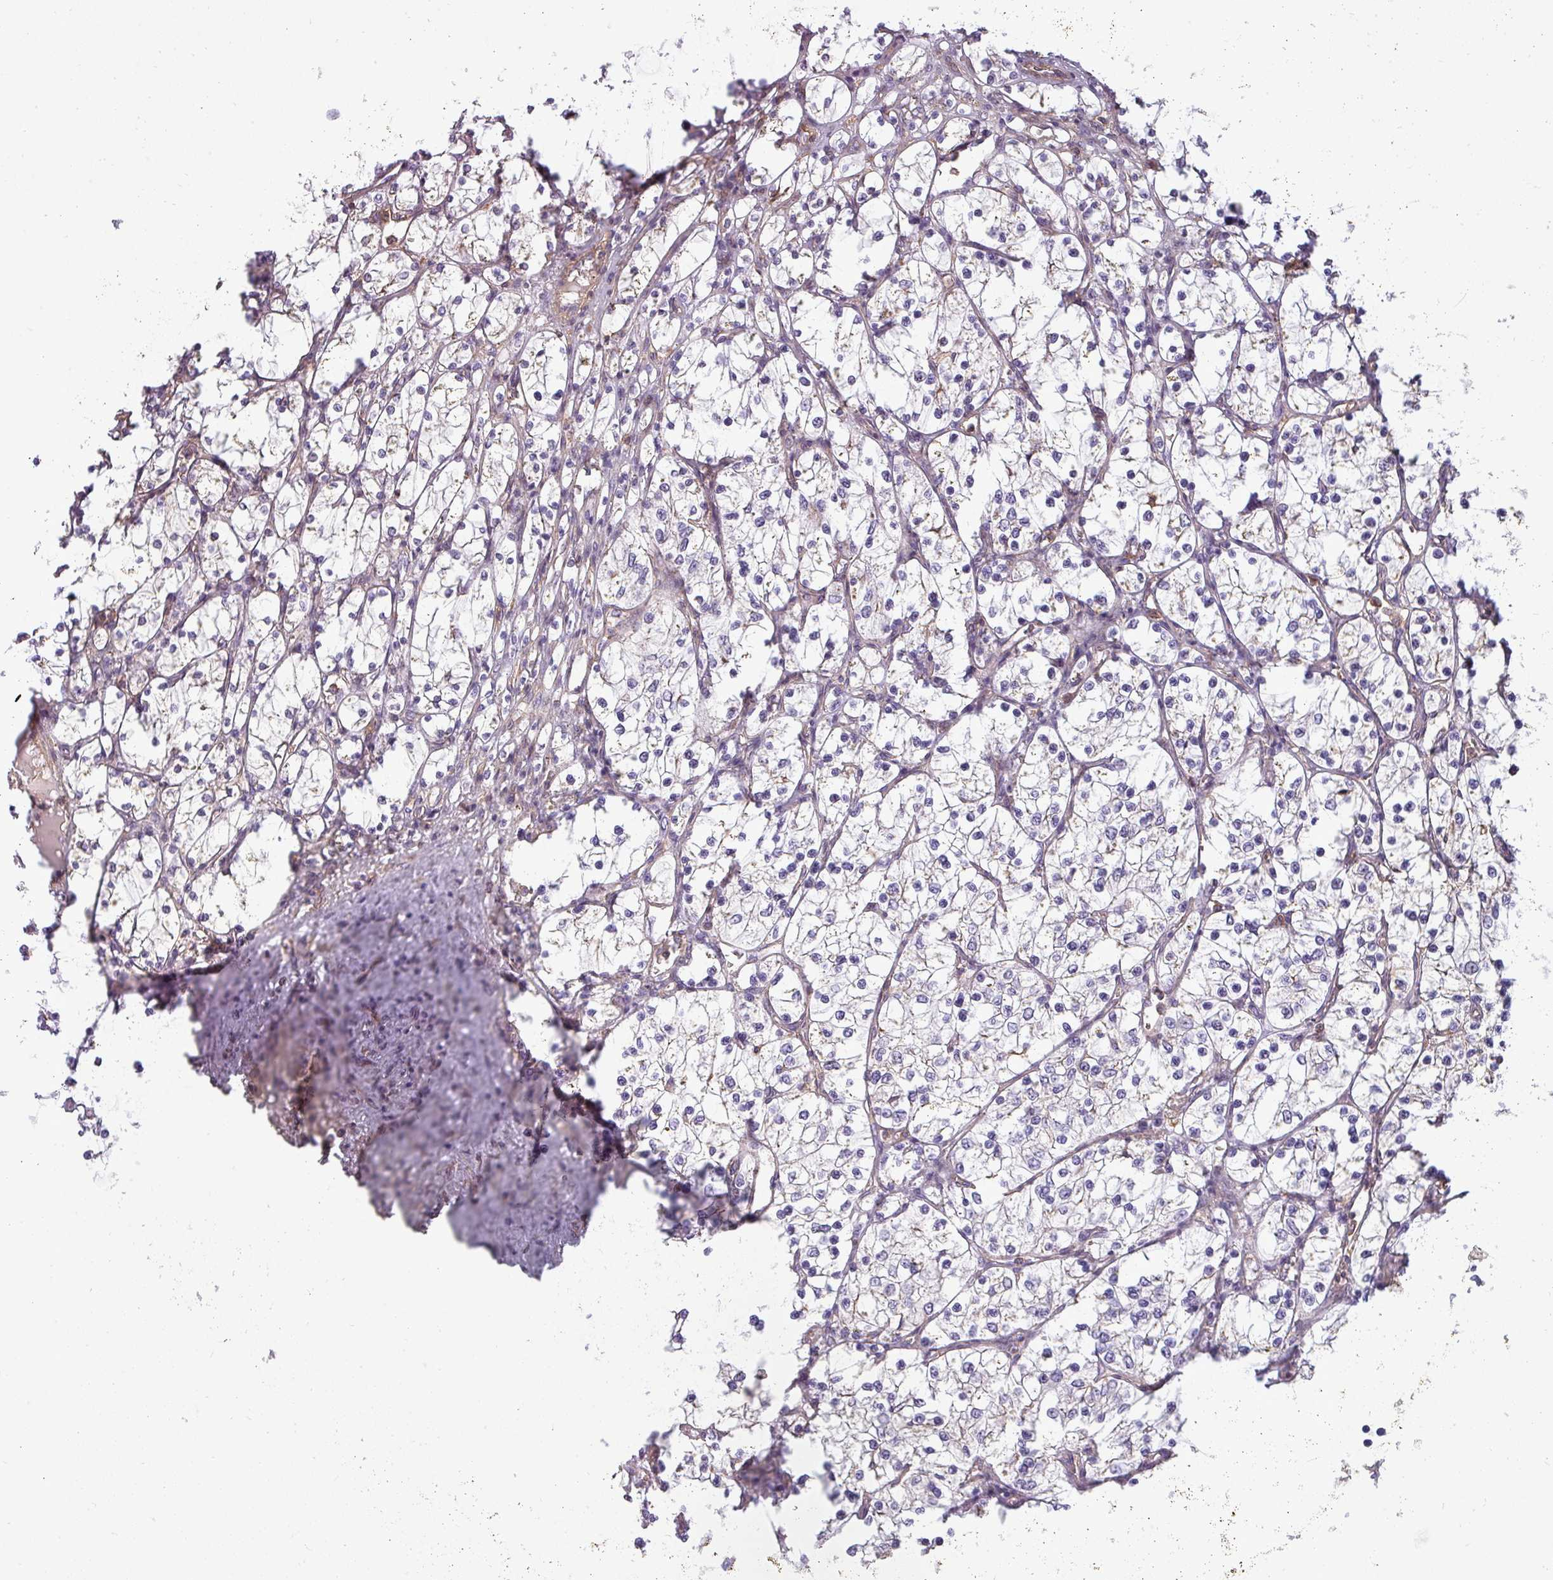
{"staining": {"intensity": "negative", "quantity": "none", "location": "none"}, "tissue": "renal cancer", "cell_type": "Tumor cells", "image_type": "cancer", "snomed": [{"axis": "morphology", "description": "Adenocarcinoma, NOS"}, {"axis": "topography", "description": "Kidney"}], "caption": "The histopathology image displays no significant positivity in tumor cells of renal cancer (adenocarcinoma).", "gene": "ZNF835", "patient": {"sex": "female", "age": 69}}